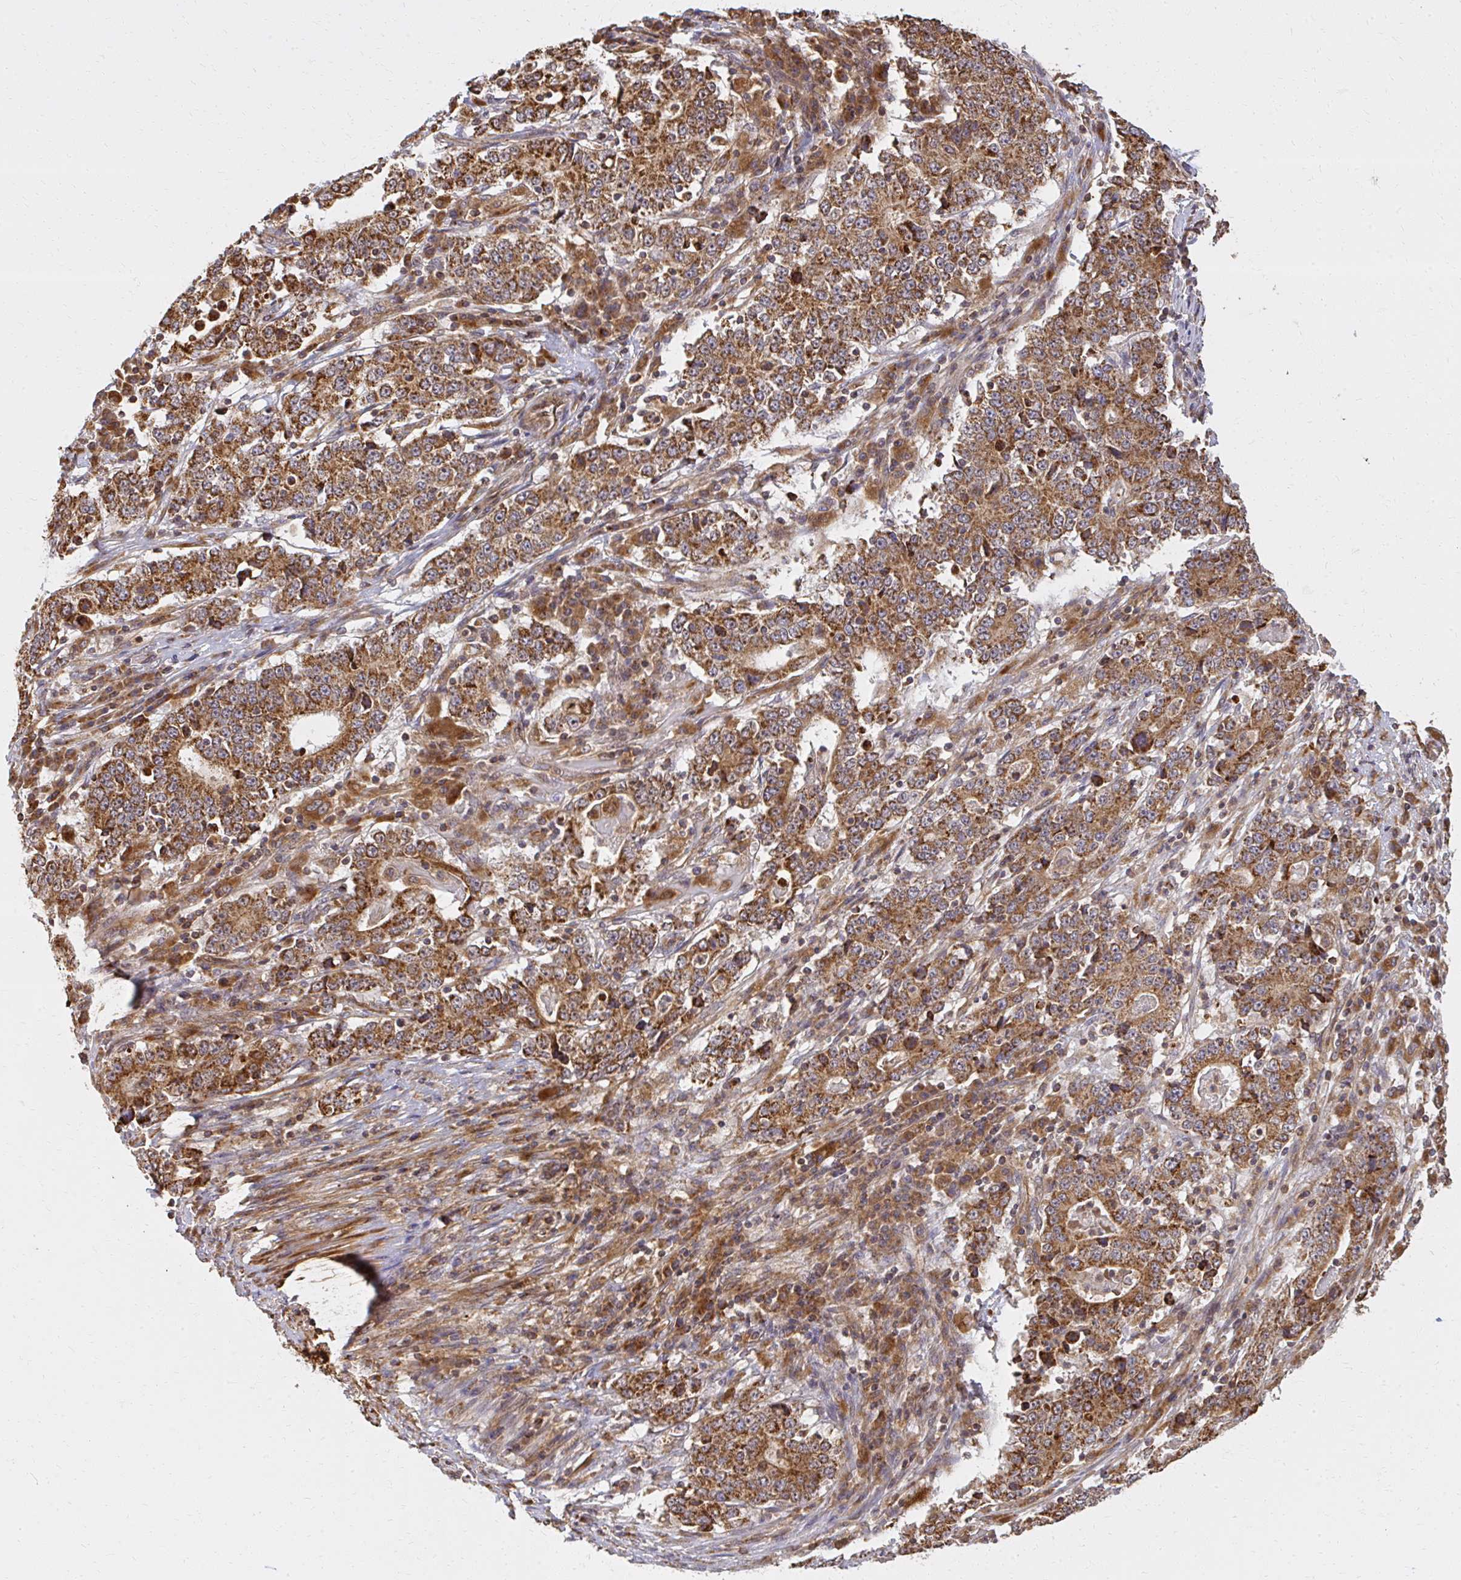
{"staining": {"intensity": "strong", "quantity": ">75%", "location": "cytoplasmic/membranous"}, "tissue": "stomach cancer", "cell_type": "Tumor cells", "image_type": "cancer", "snomed": [{"axis": "morphology", "description": "Adenocarcinoma, NOS"}, {"axis": "topography", "description": "Stomach"}], "caption": "Immunohistochemical staining of stomach cancer displays high levels of strong cytoplasmic/membranous expression in about >75% of tumor cells. The protein of interest is stained brown, and the nuclei are stained in blue (DAB IHC with brightfield microscopy, high magnification).", "gene": "GNS", "patient": {"sex": "male", "age": 59}}